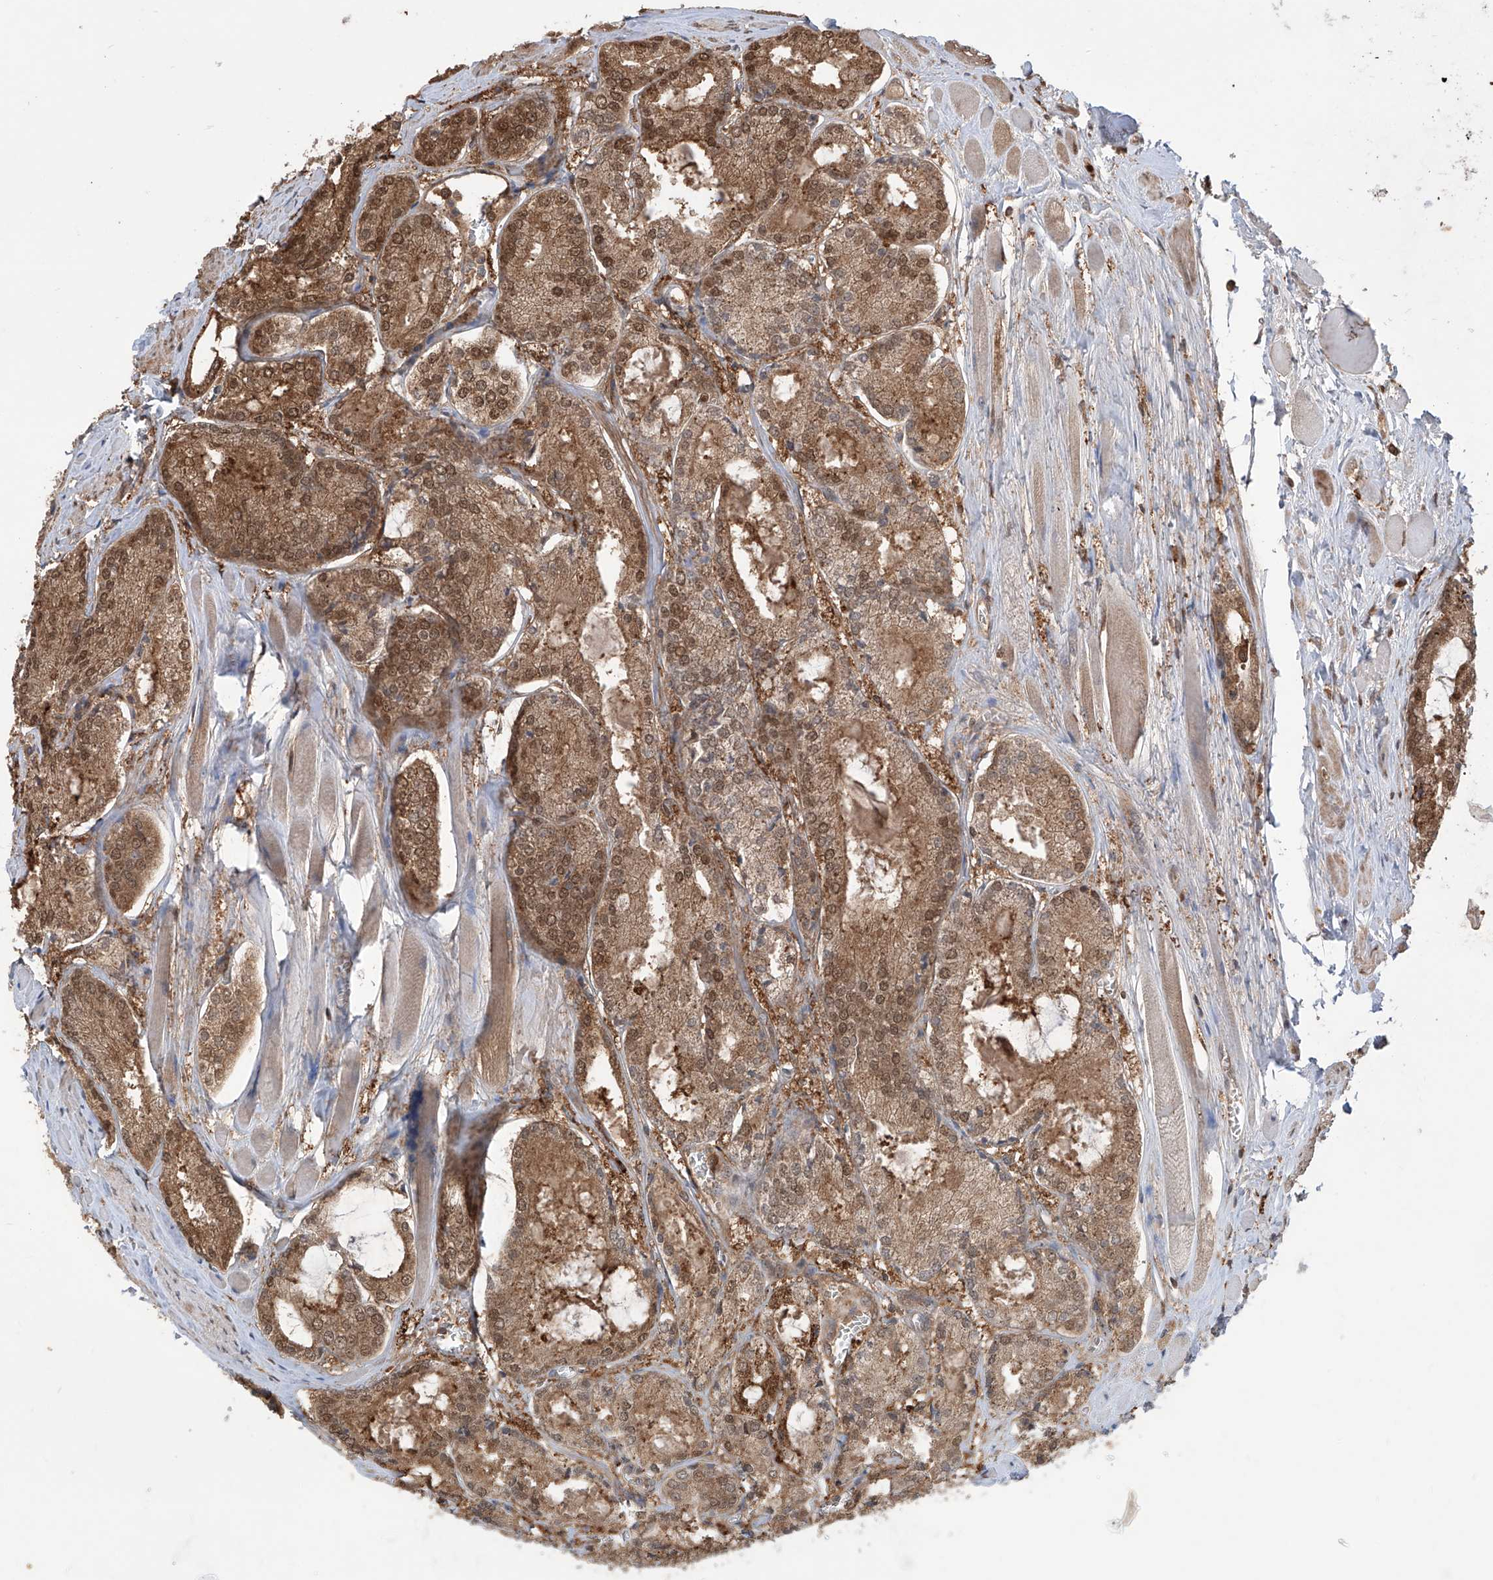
{"staining": {"intensity": "moderate", "quantity": ">75%", "location": "cytoplasmic/membranous,nuclear"}, "tissue": "prostate cancer", "cell_type": "Tumor cells", "image_type": "cancer", "snomed": [{"axis": "morphology", "description": "Adenocarcinoma, Low grade"}, {"axis": "topography", "description": "Prostate"}], "caption": "High-power microscopy captured an immunohistochemistry (IHC) photomicrograph of adenocarcinoma (low-grade) (prostate), revealing moderate cytoplasmic/membranous and nuclear positivity in approximately >75% of tumor cells. The protein of interest is stained brown, and the nuclei are stained in blue (DAB IHC with brightfield microscopy, high magnification).", "gene": "HOXC8", "patient": {"sex": "male", "age": 67}}